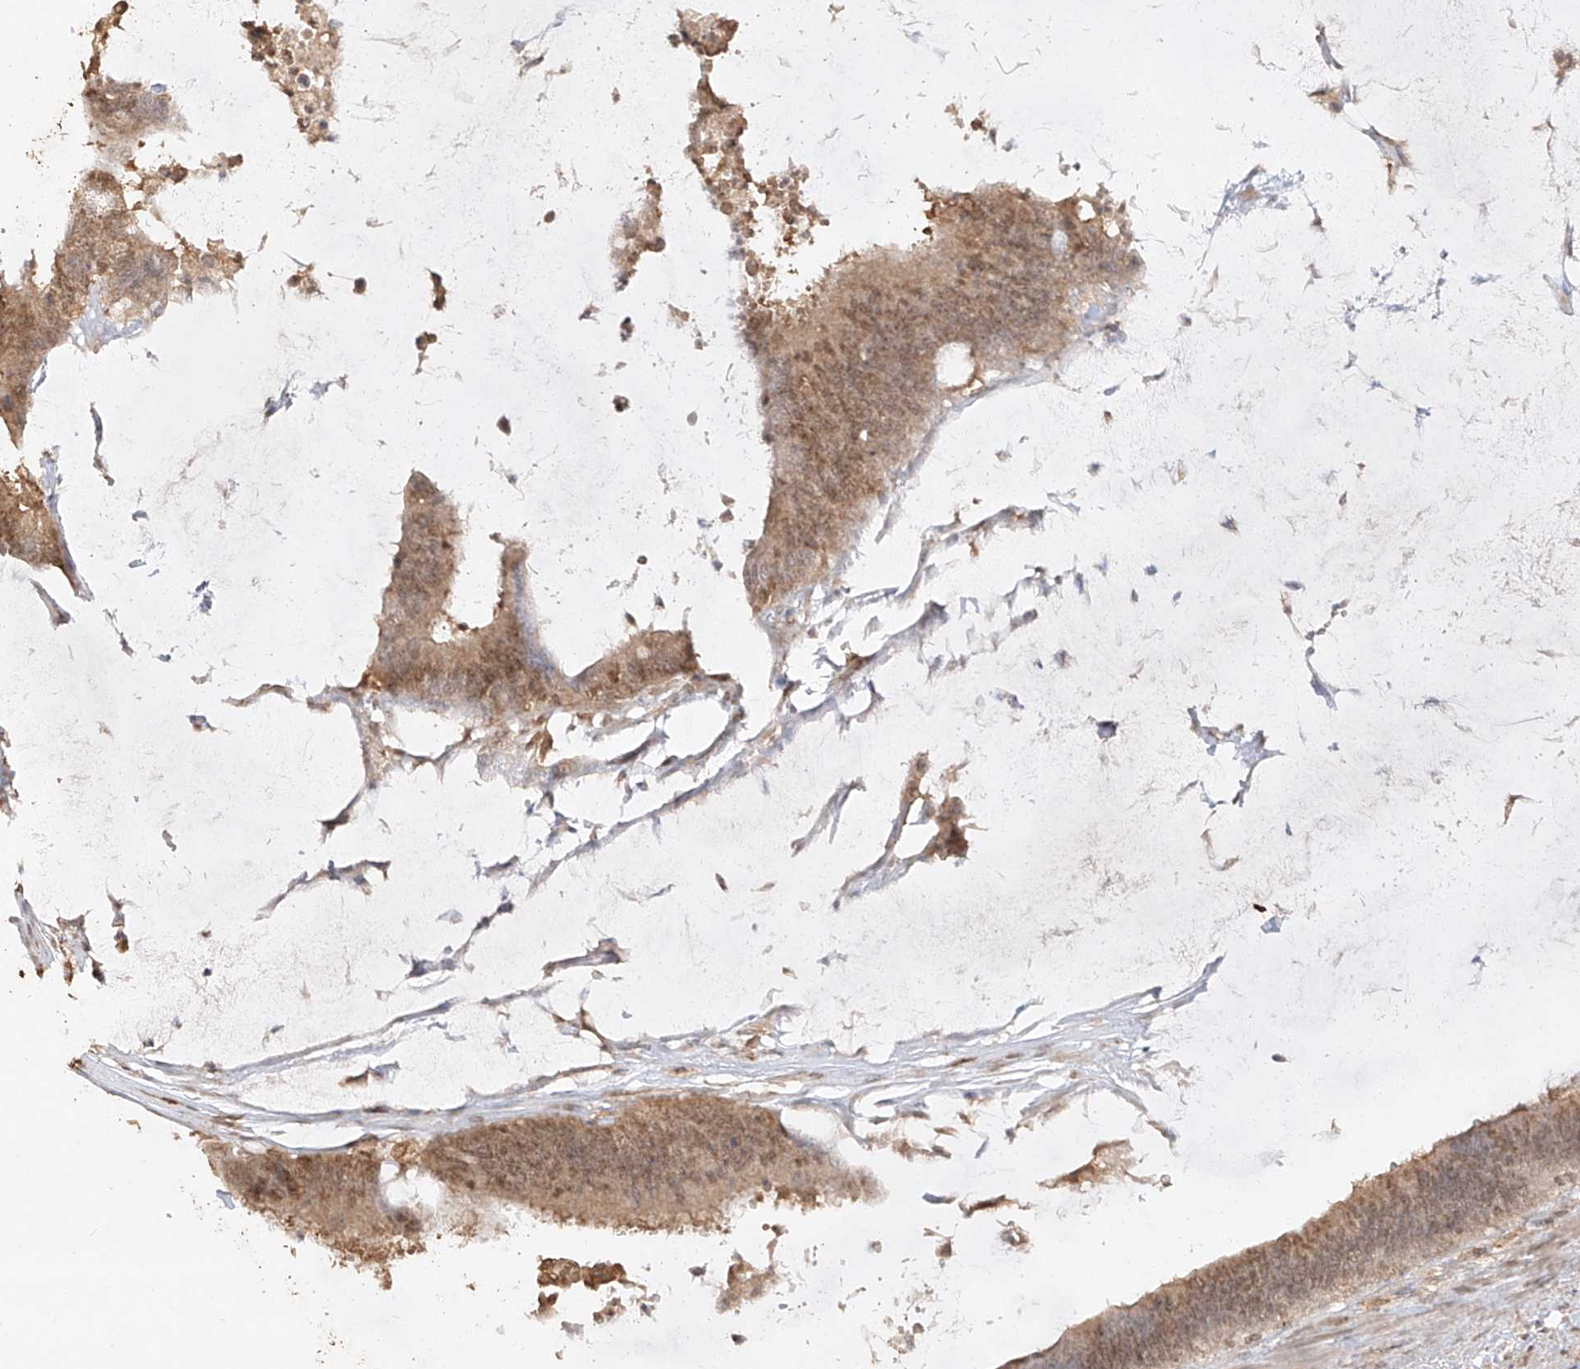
{"staining": {"intensity": "moderate", "quantity": ">75%", "location": "cytoplasmic/membranous,nuclear"}, "tissue": "colorectal cancer", "cell_type": "Tumor cells", "image_type": "cancer", "snomed": [{"axis": "morphology", "description": "Adenocarcinoma, NOS"}, {"axis": "topography", "description": "Rectum"}], "caption": "Immunohistochemical staining of colorectal cancer exhibits moderate cytoplasmic/membranous and nuclear protein staining in approximately >75% of tumor cells. Using DAB (brown) and hematoxylin (blue) stains, captured at high magnification using brightfield microscopy.", "gene": "TIGAR", "patient": {"sex": "female", "age": 66}}